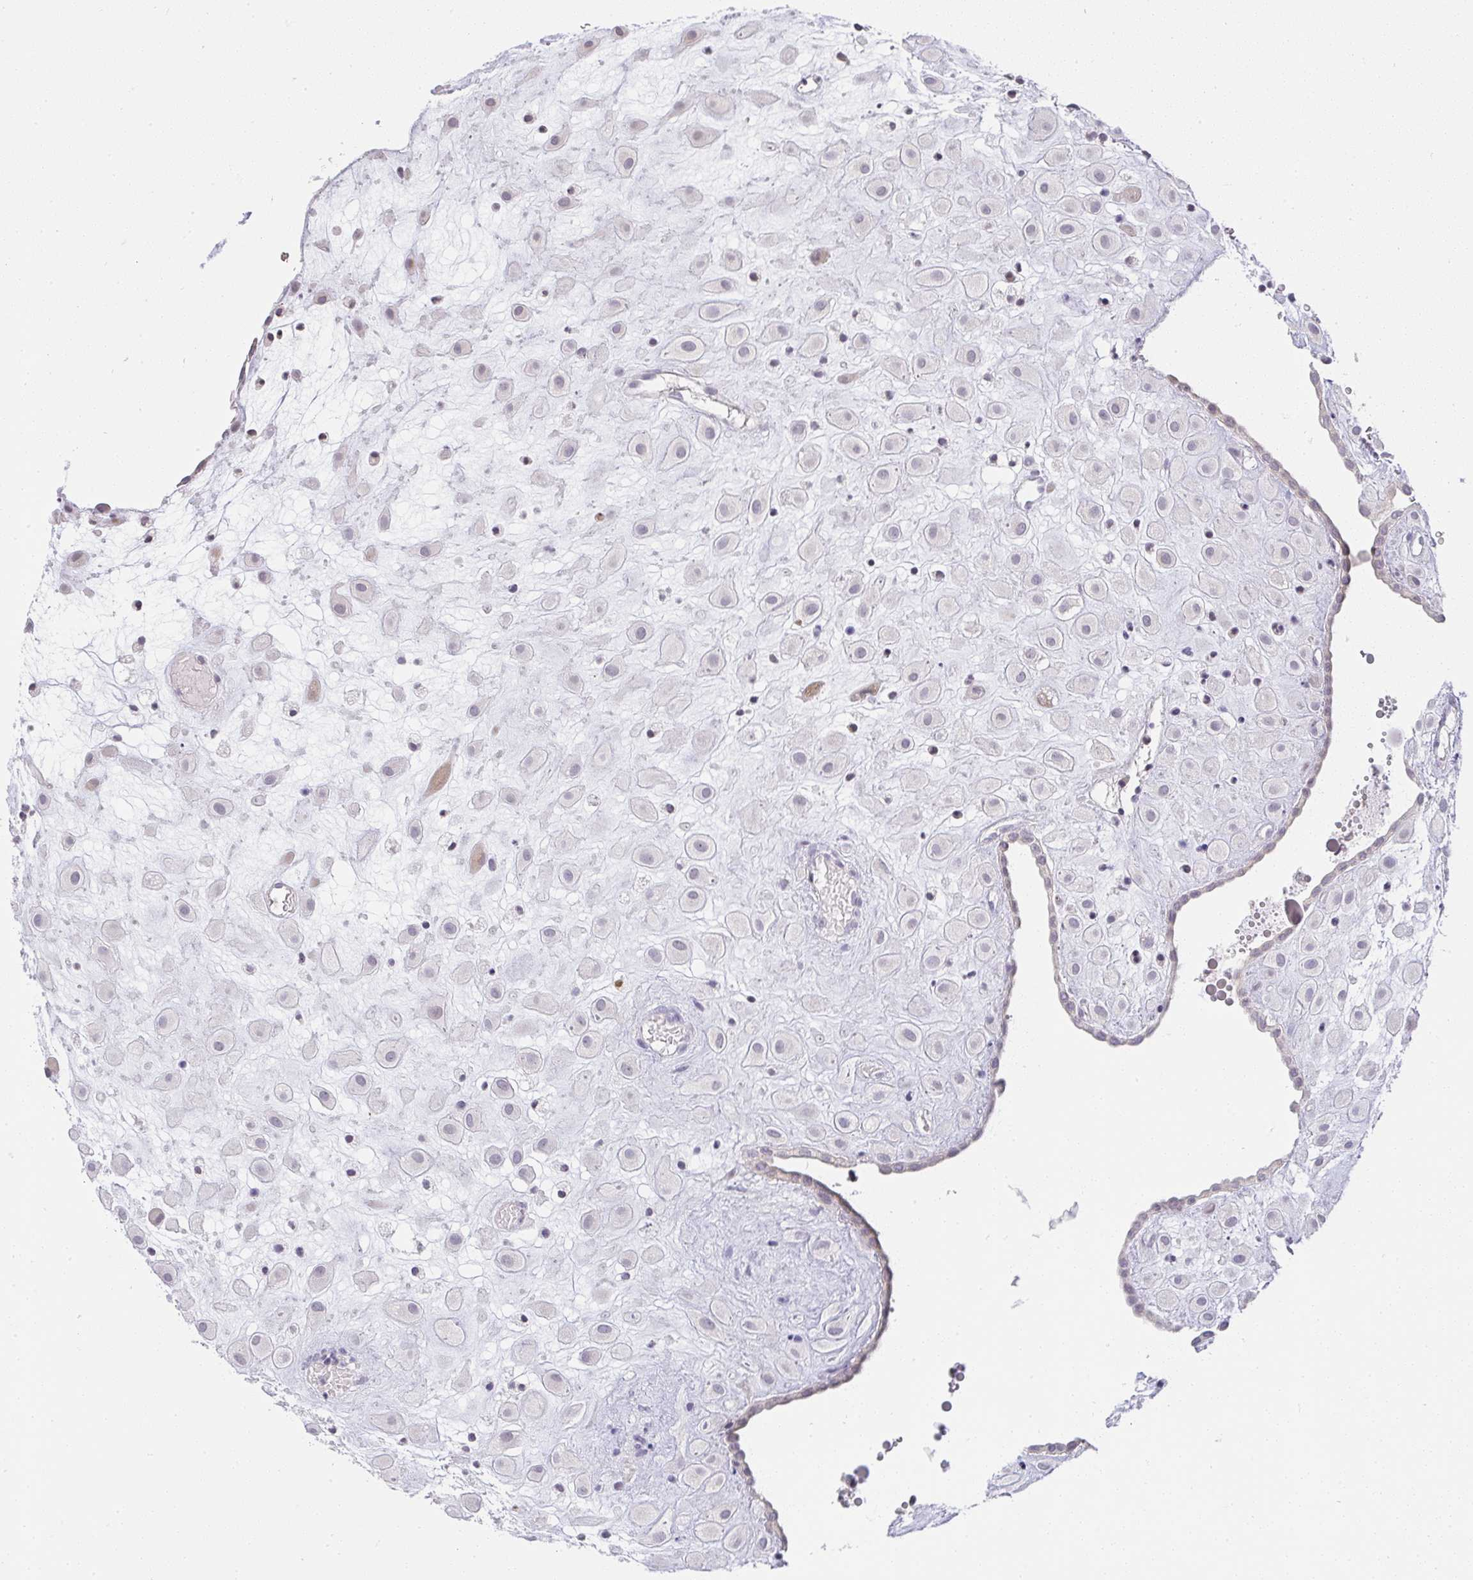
{"staining": {"intensity": "negative", "quantity": "none", "location": "none"}, "tissue": "placenta", "cell_type": "Decidual cells", "image_type": "normal", "snomed": [{"axis": "morphology", "description": "Normal tissue, NOS"}, {"axis": "topography", "description": "Placenta"}], "caption": "Normal placenta was stained to show a protein in brown. There is no significant expression in decidual cells. The staining was performed using DAB to visualize the protein expression in brown, while the nuclei were stained in blue with hematoxylin (Magnification: 20x).", "gene": "CACNA1S", "patient": {"sex": "female", "age": 24}}